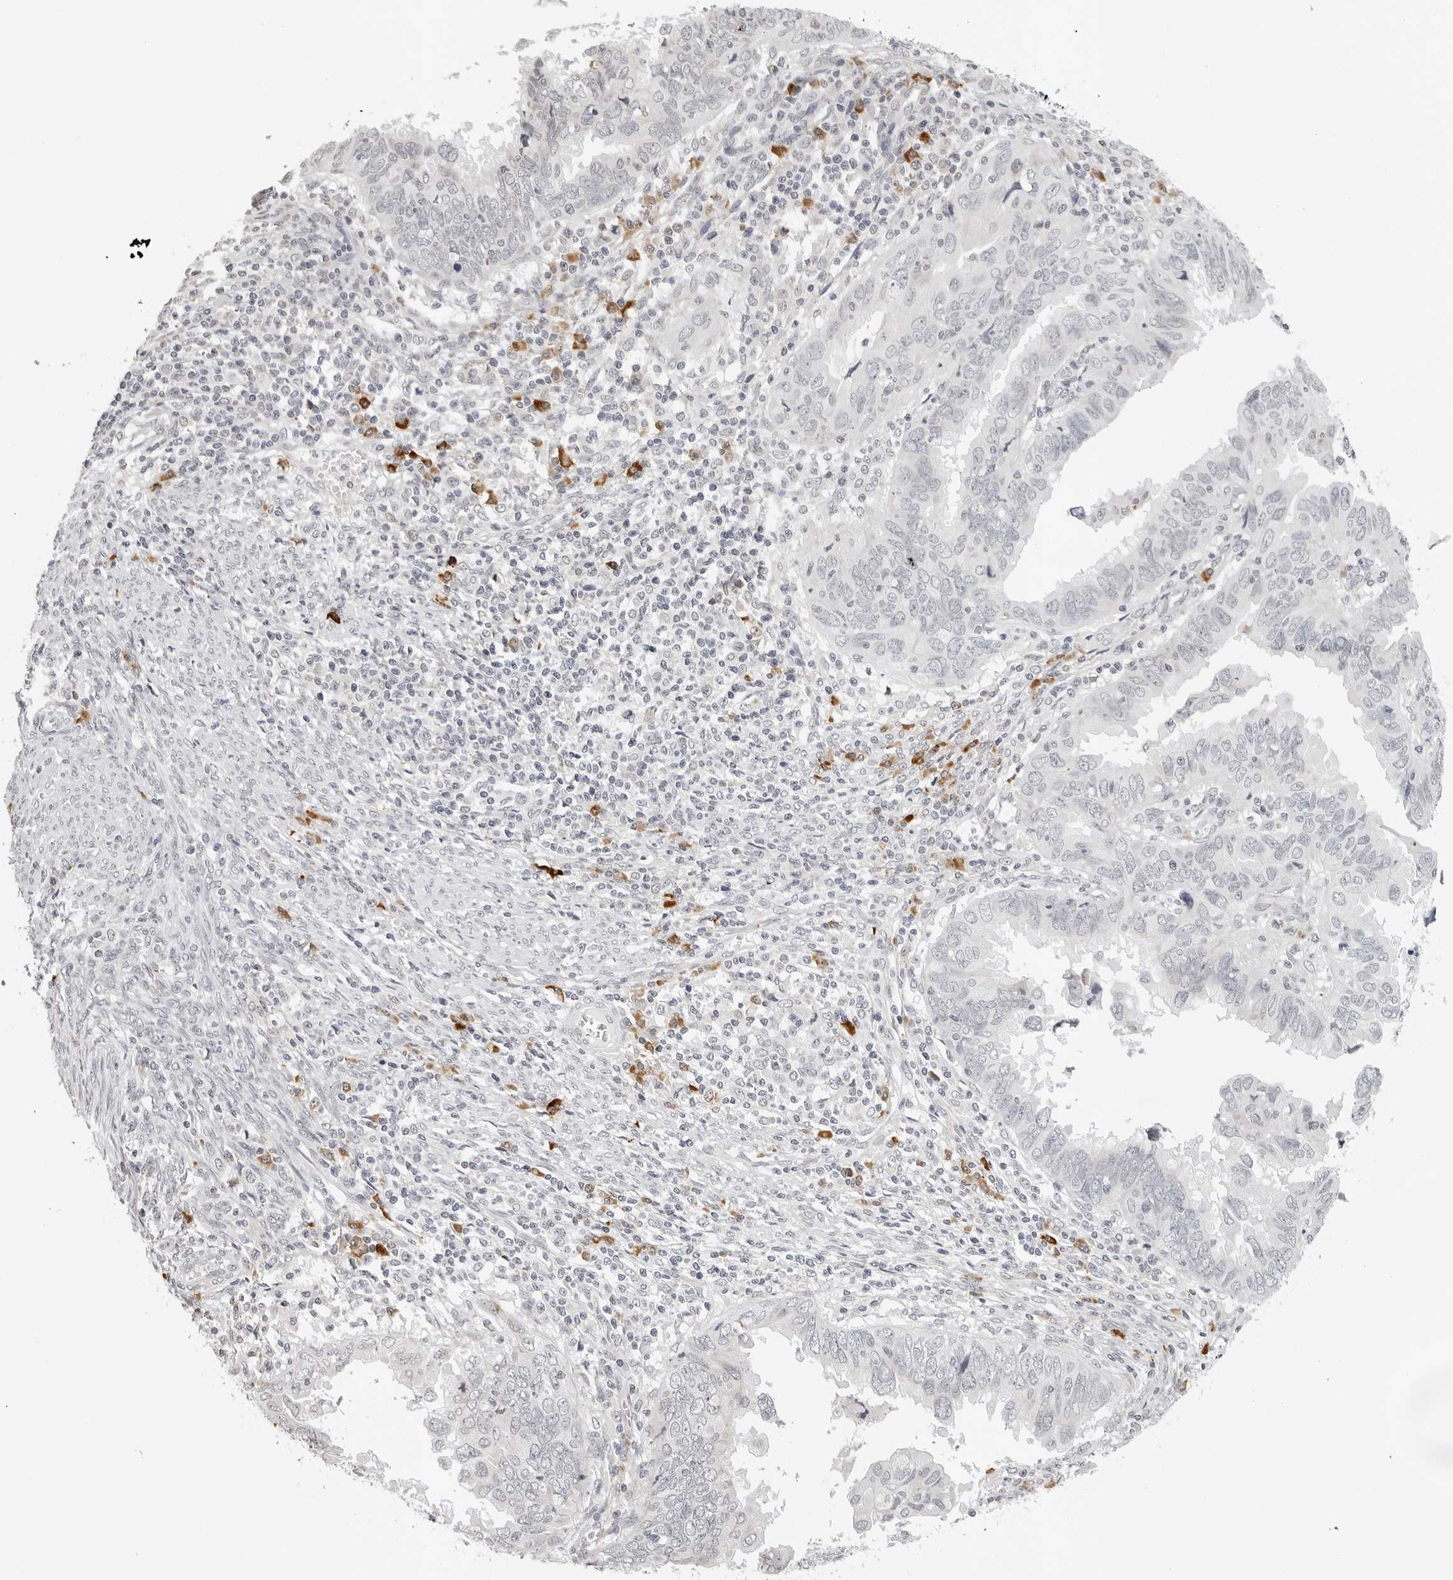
{"staining": {"intensity": "negative", "quantity": "none", "location": "none"}, "tissue": "endometrial cancer", "cell_type": "Tumor cells", "image_type": "cancer", "snomed": [{"axis": "morphology", "description": "Adenocarcinoma, NOS"}, {"axis": "topography", "description": "Uterus"}], "caption": "Immunohistochemistry (IHC) photomicrograph of endometrial adenocarcinoma stained for a protein (brown), which shows no positivity in tumor cells. (DAB (3,3'-diaminobenzidine) immunohistochemistry (IHC), high magnification).", "gene": "IL17RA", "patient": {"sex": "female", "age": 77}}